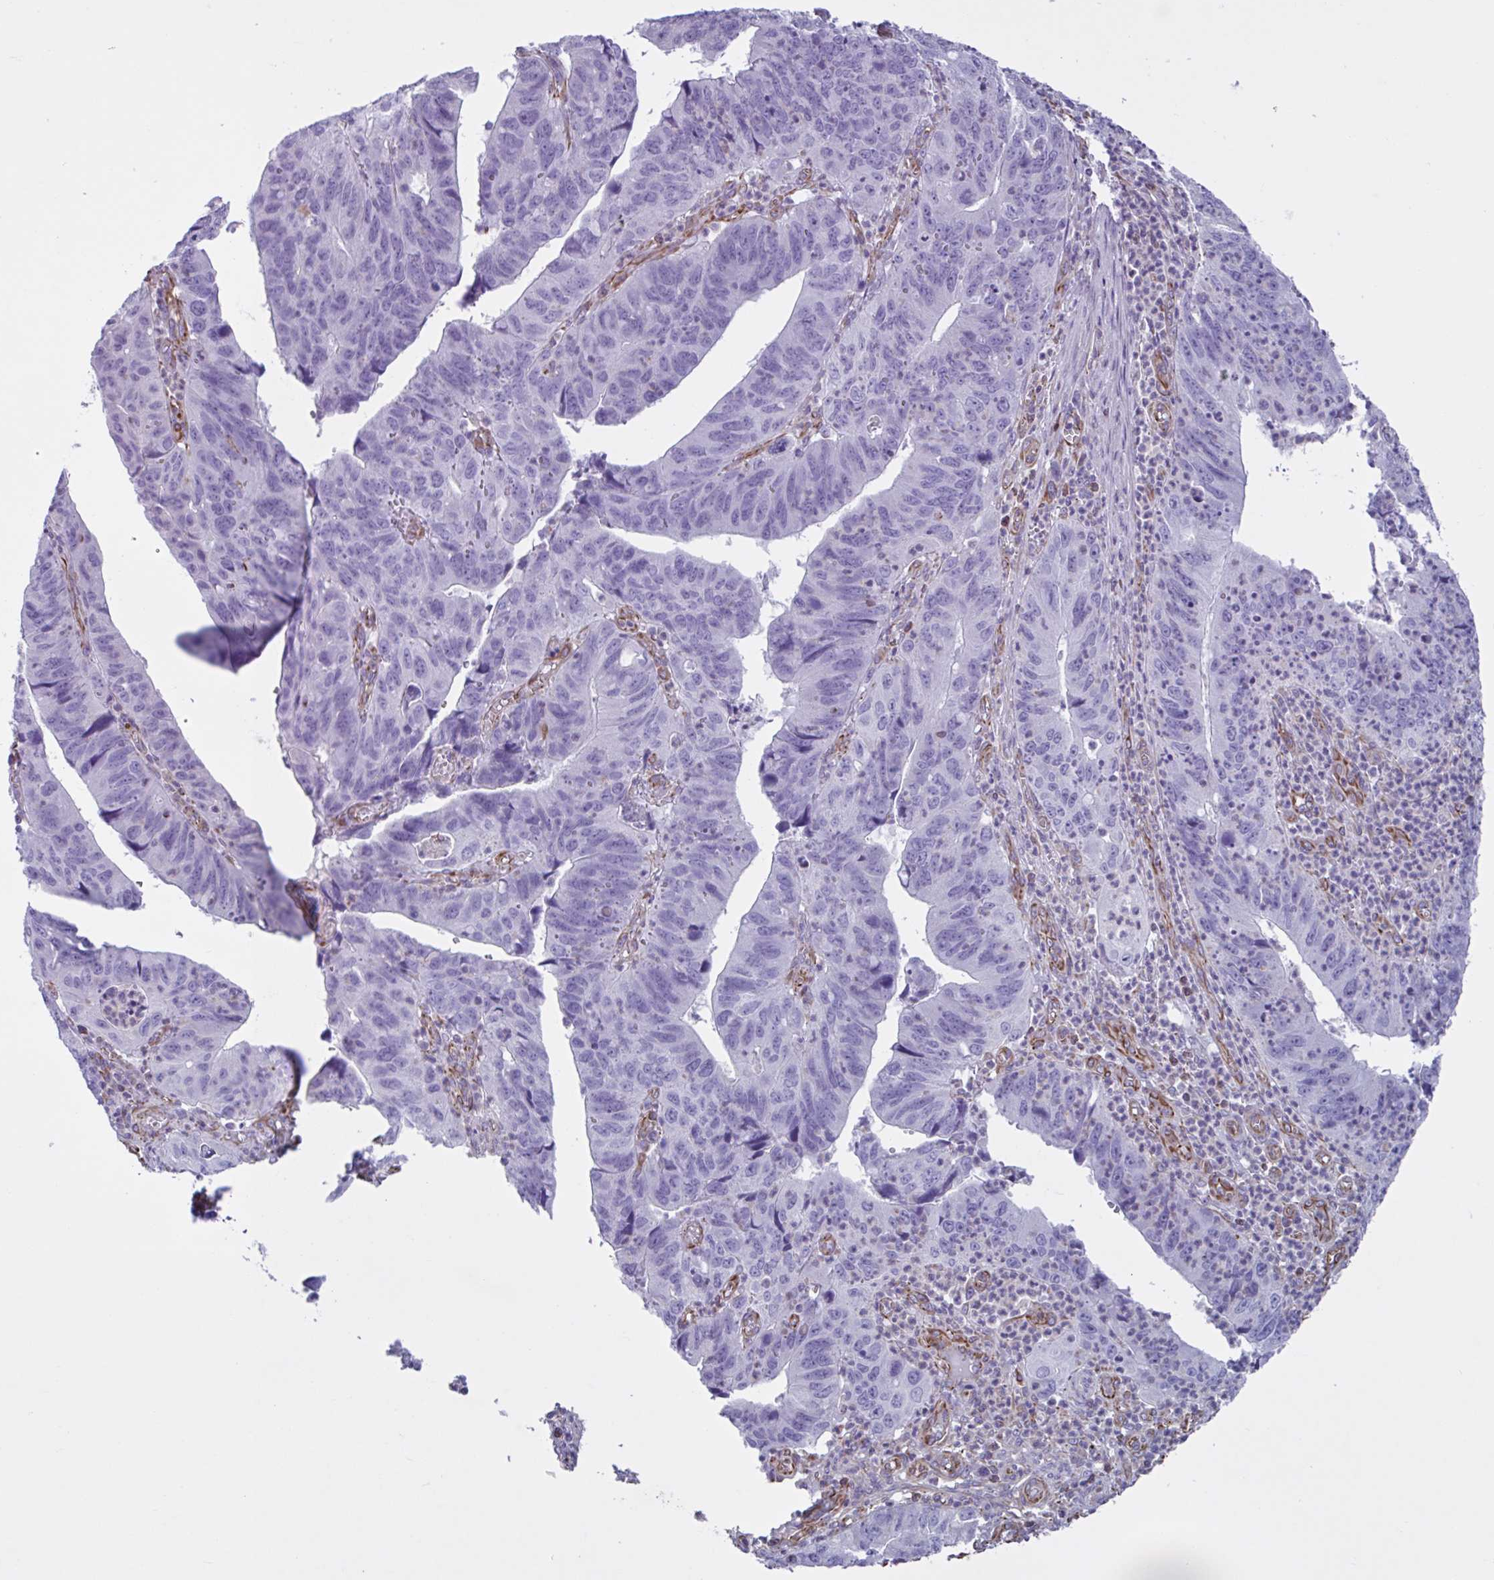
{"staining": {"intensity": "negative", "quantity": "none", "location": "none"}, "tissue": "stomach cancer", "cell_type": "Tumor cells", "image_type": "cancer", "snomed": [{"axis": "morphology", "description": "Adenocarcinoma, NOS"}, {"axis": "topography", "description": "Stomach"}], "caption": "Human adenocarcinoma (stomach) stained for a protein using IHC displays no expression in tumor cells.", "gene": "TMEM86B", "patient": {"sex": "male", "age": 59}}